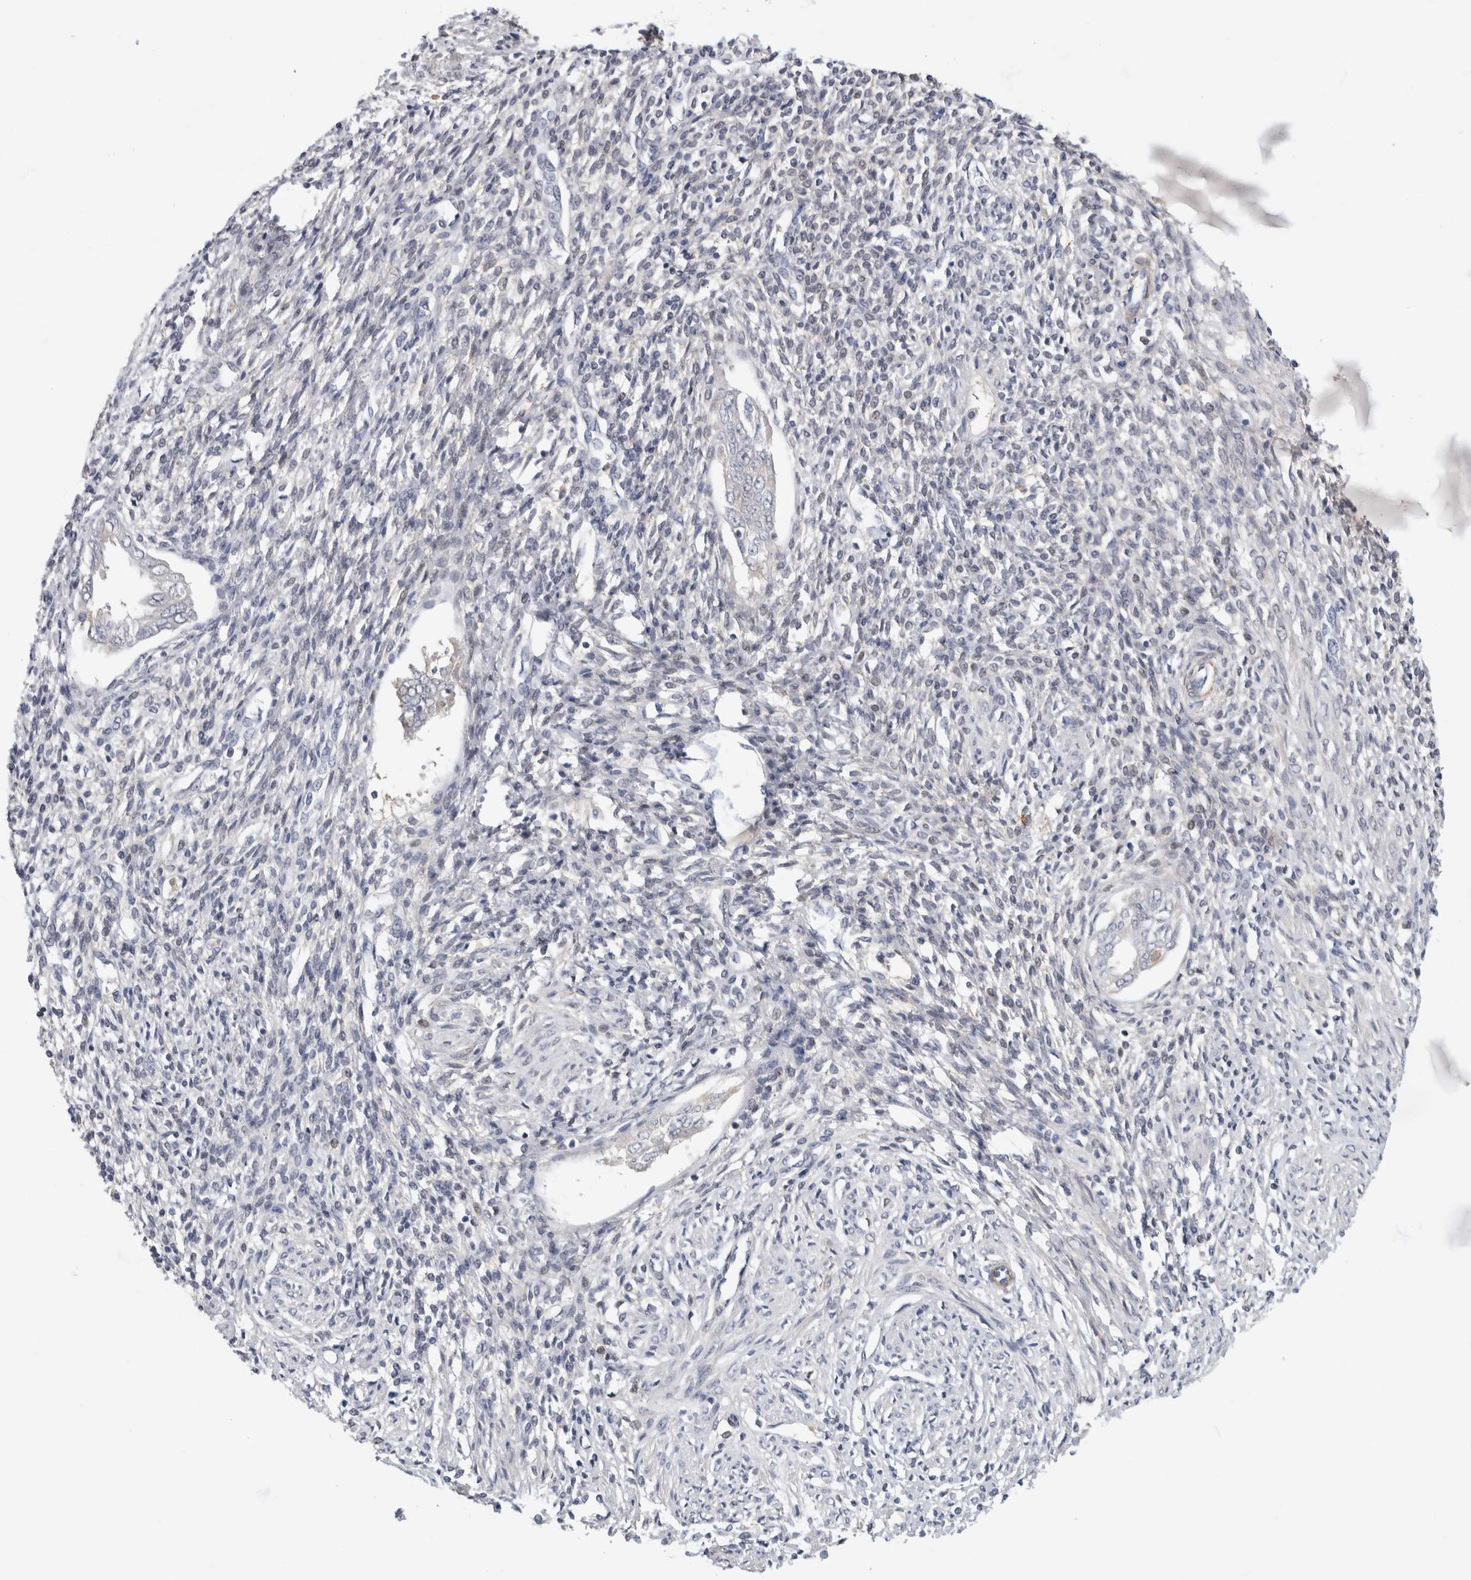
{"staining": {"intensity": "negative", "quantity": "none", "location": "none"}, "tissue": "endometrium", "cell_type": "Cells in endometrial stroma", "image_type": "normal", "snomed": [{"axis": "morphology", "description": "Normal tissue, NOS"}, {"axis": "topography", "description": "Endometrium"}], "caption": "A high-resolution micrograph shows IHC staining of normal endometrium, which shows no significant expression in cells in endometrial stroma.", "gene": "PGM1", "patient": {"sex": "female", "age": 66}}